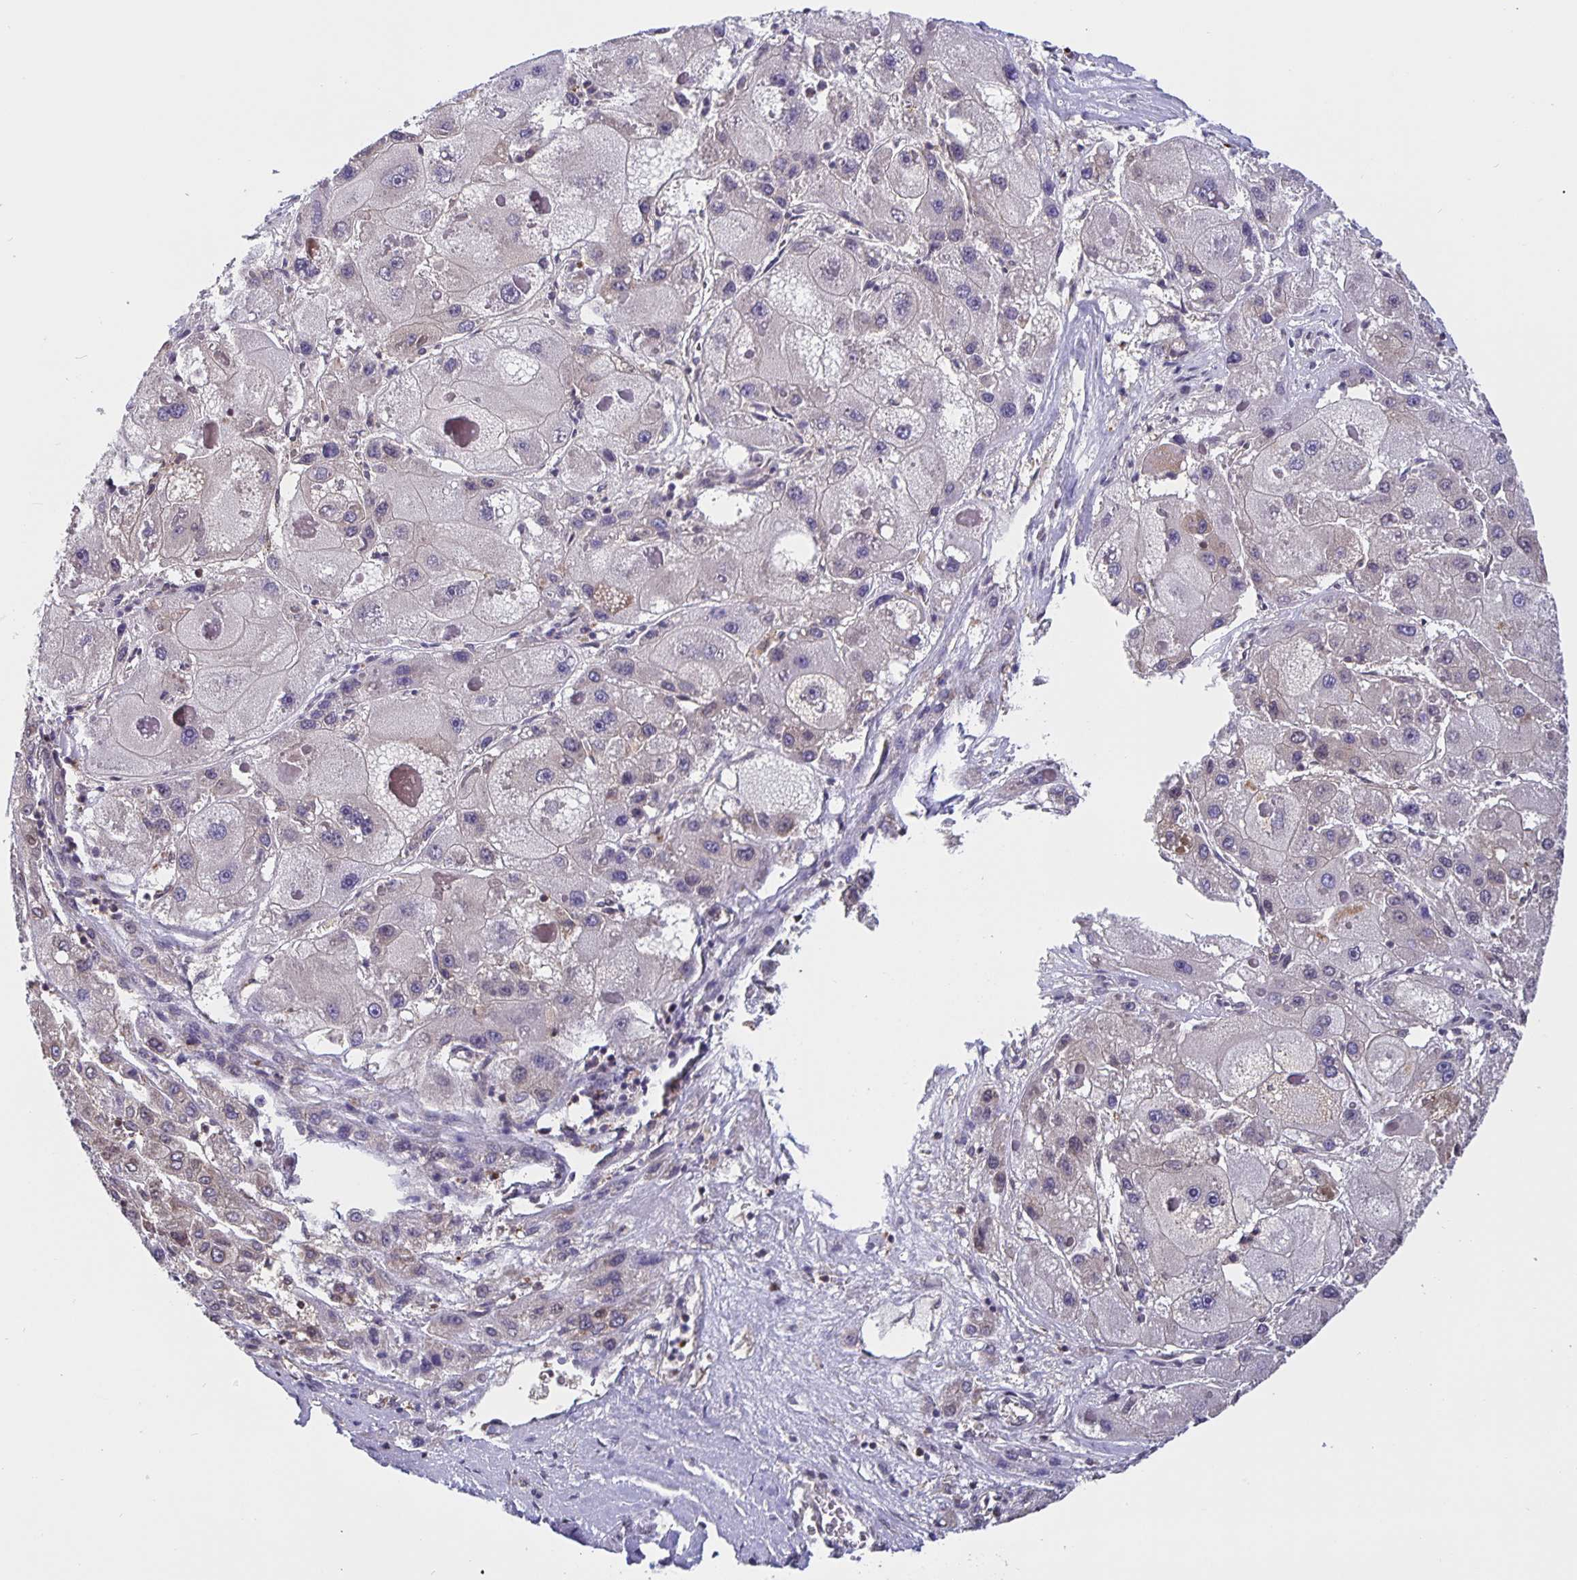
{"staining": {"intensity": "negative", "quantity": "none", "location": "none"}, "tissue": "liver cancer", "cell_type": "Tumor cells", "image_type": "cancer", "snomed": [{"axis": "morphology", "description": "Carcinoma, Hepatocellular, NOS"}, {"axis": "topography", "description": "Liver"}], "caption": "There is no significant expression in tumor cells of liver cancer.", "gene": "FEM1C", "patient": {"sex": "female", "age": 73}}